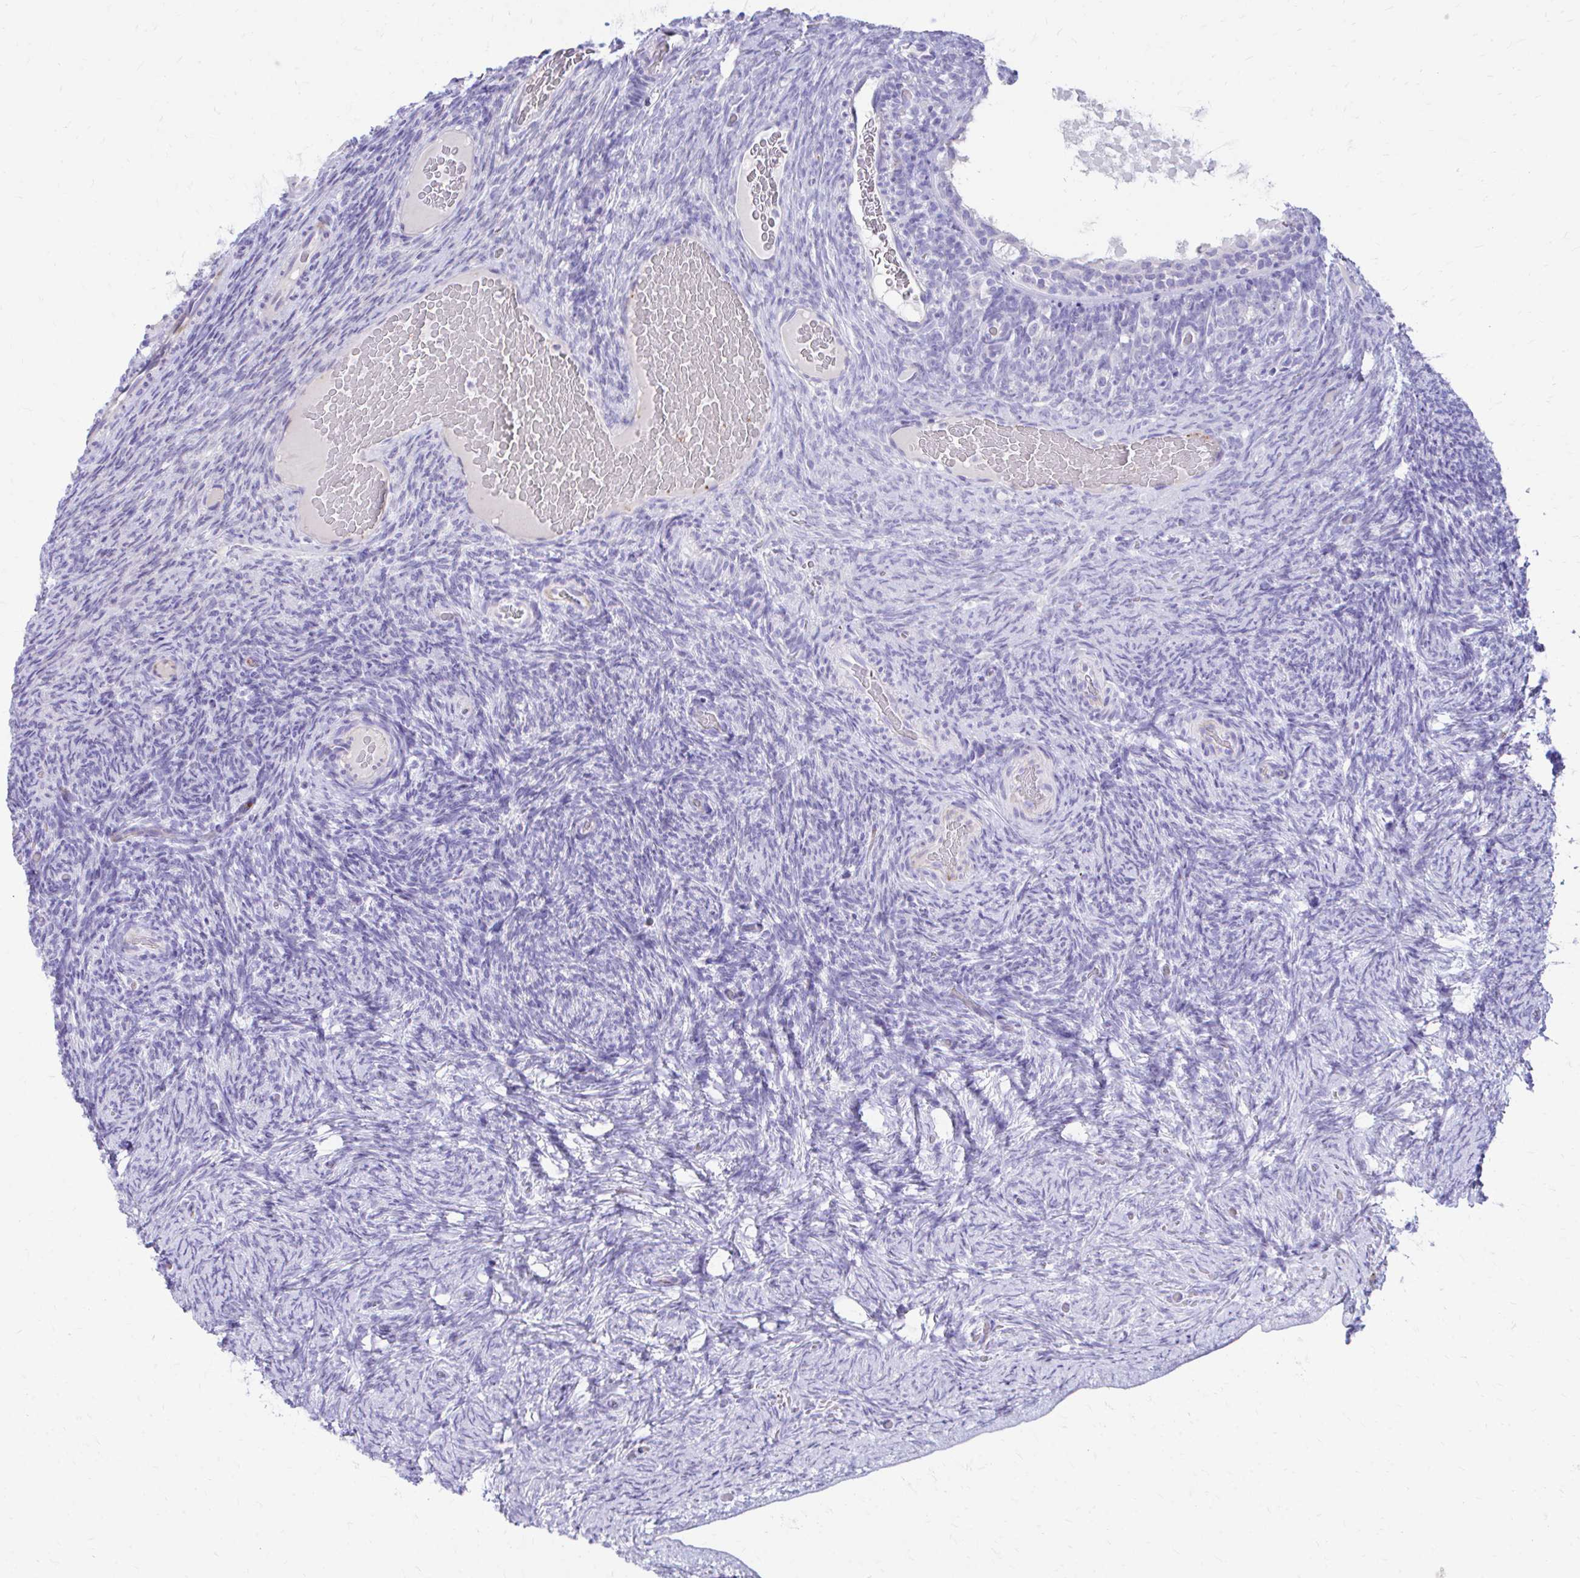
{"staining": {"intensity": "negative", "quantity": "none", "location": "none"}, "tissue": "ovary", "cell_type": "Ovarian stroma cells", "image_type": "normal", "snomed": [{"axis": "morphology", "description": "Normal tissue, NOS"}, {"axis": "topography", "description": "Ovary"}], "caption": "Immunohistochemistry of unremarkable human ovary demonstrates no expression in ovarian stroma cells.", "gene": "ENSG00000285953", "patient": {"sex": "female", "age": 34}}